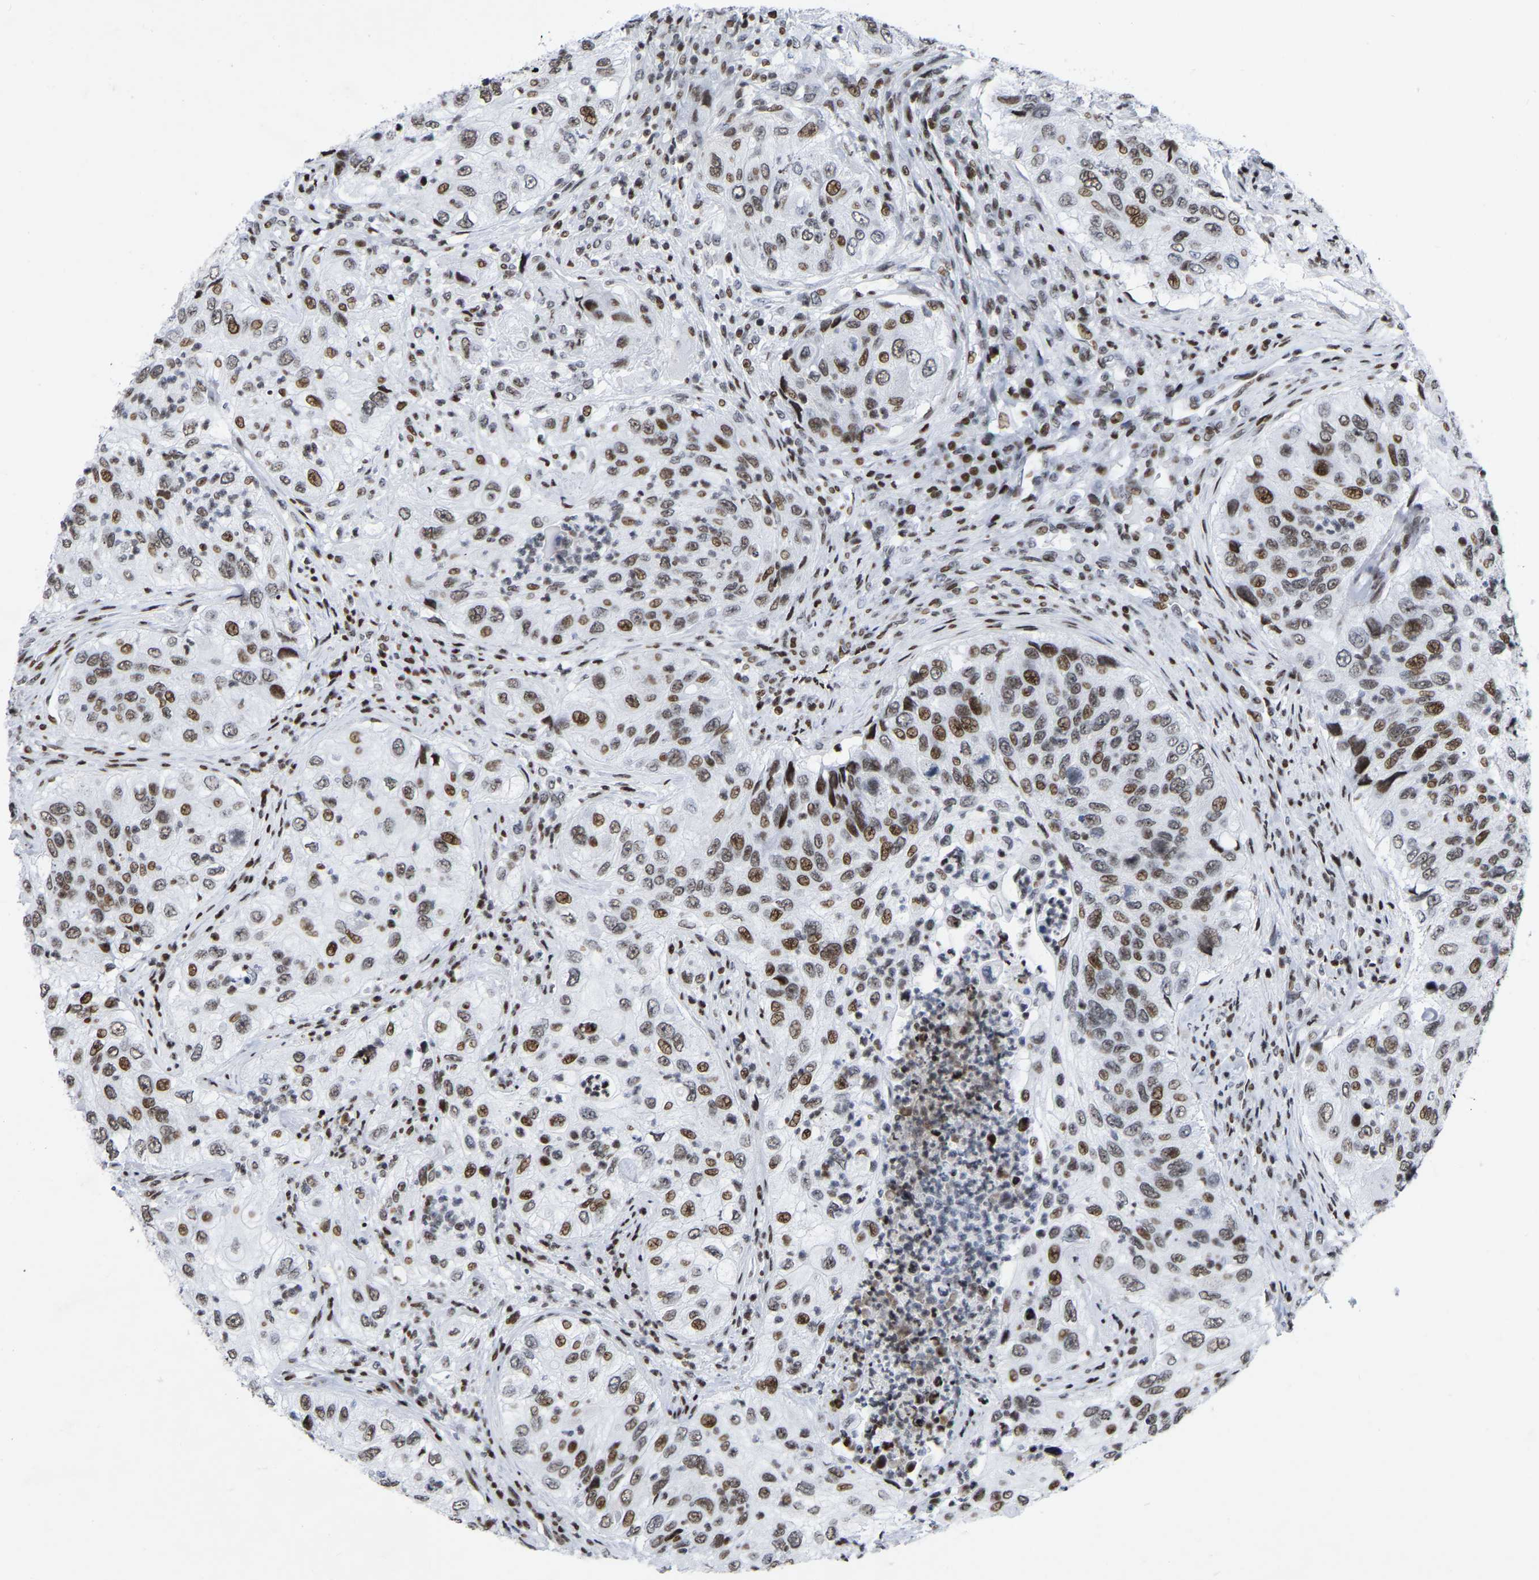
{"staining": {"intensity": "moderate", "quantity": ">75%", "location": "nuclear"}, "tissue": "urothelial cancer", "cell_type": "Tumor cells", "image_type": "cancer", "snomed": [{"axis": "morphology", "description": "Urothelial carcinoma, High grade"}, {"axis": "topography", "description": "Urinary bladder"}], "caption": "IHC (DAB) staining of high-grade urothelial carcinoma shows moderate nuclear protein staining in approximately >75% of tumor cells. (Stains: DAB in brown, nuclei in blue, Microscopy: brightfield microscopy at high magnification).", "gene": "PRCC", "patient": {"sex": "female", "age": 60}}